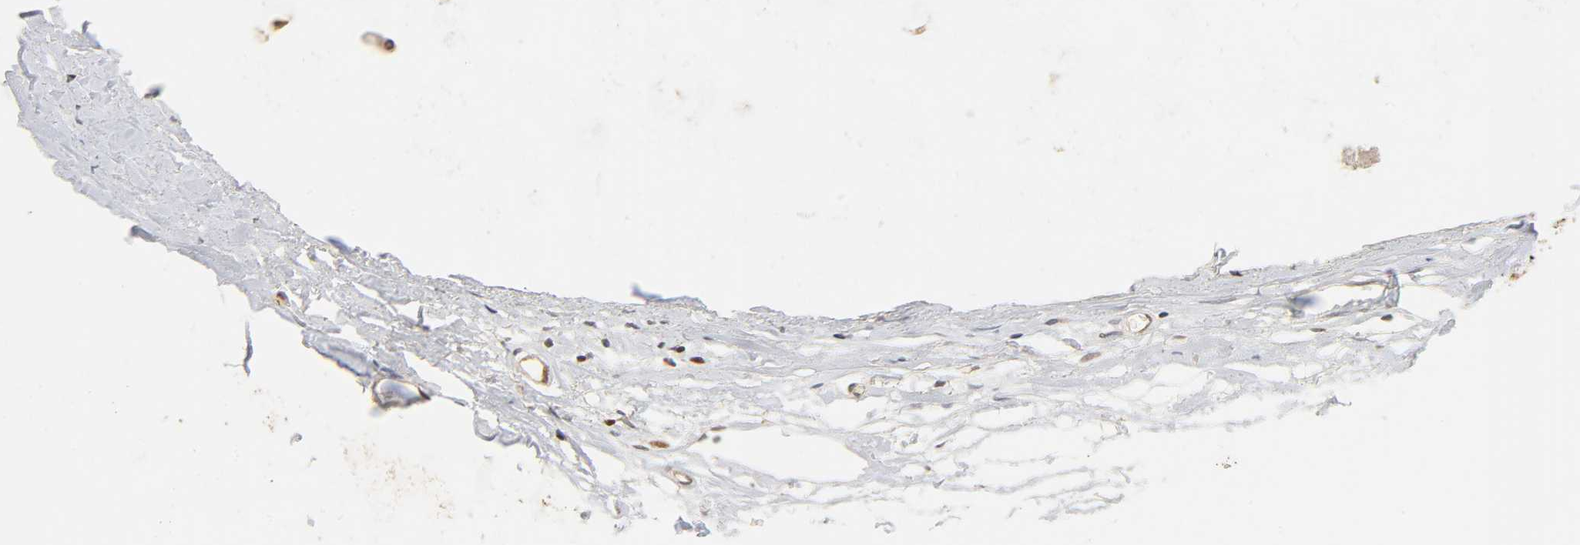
{"staining": {"intensity": "negative", "quantity": "none", "location": "none"}, "tissue": "adipose tissue", "cell_type": "Adipocytes", "image_type": "normal", "snomed": [{"axis": "morphology", "description": "Normal tissue, NOS"}, {"axis": "topography", "description": "Cartilage tissue"}, {"axis": "topography", "description": "Bronchus"}], "caption": "There is no significant staining in adipocytes of adipose tissue. (Brightfield microscopy of DAB (3,3'-diaminobenzidine) immunohistochemistry at high magnification).", "gene": "NEMF", "patient": {"sex": "female", "age": 73}}